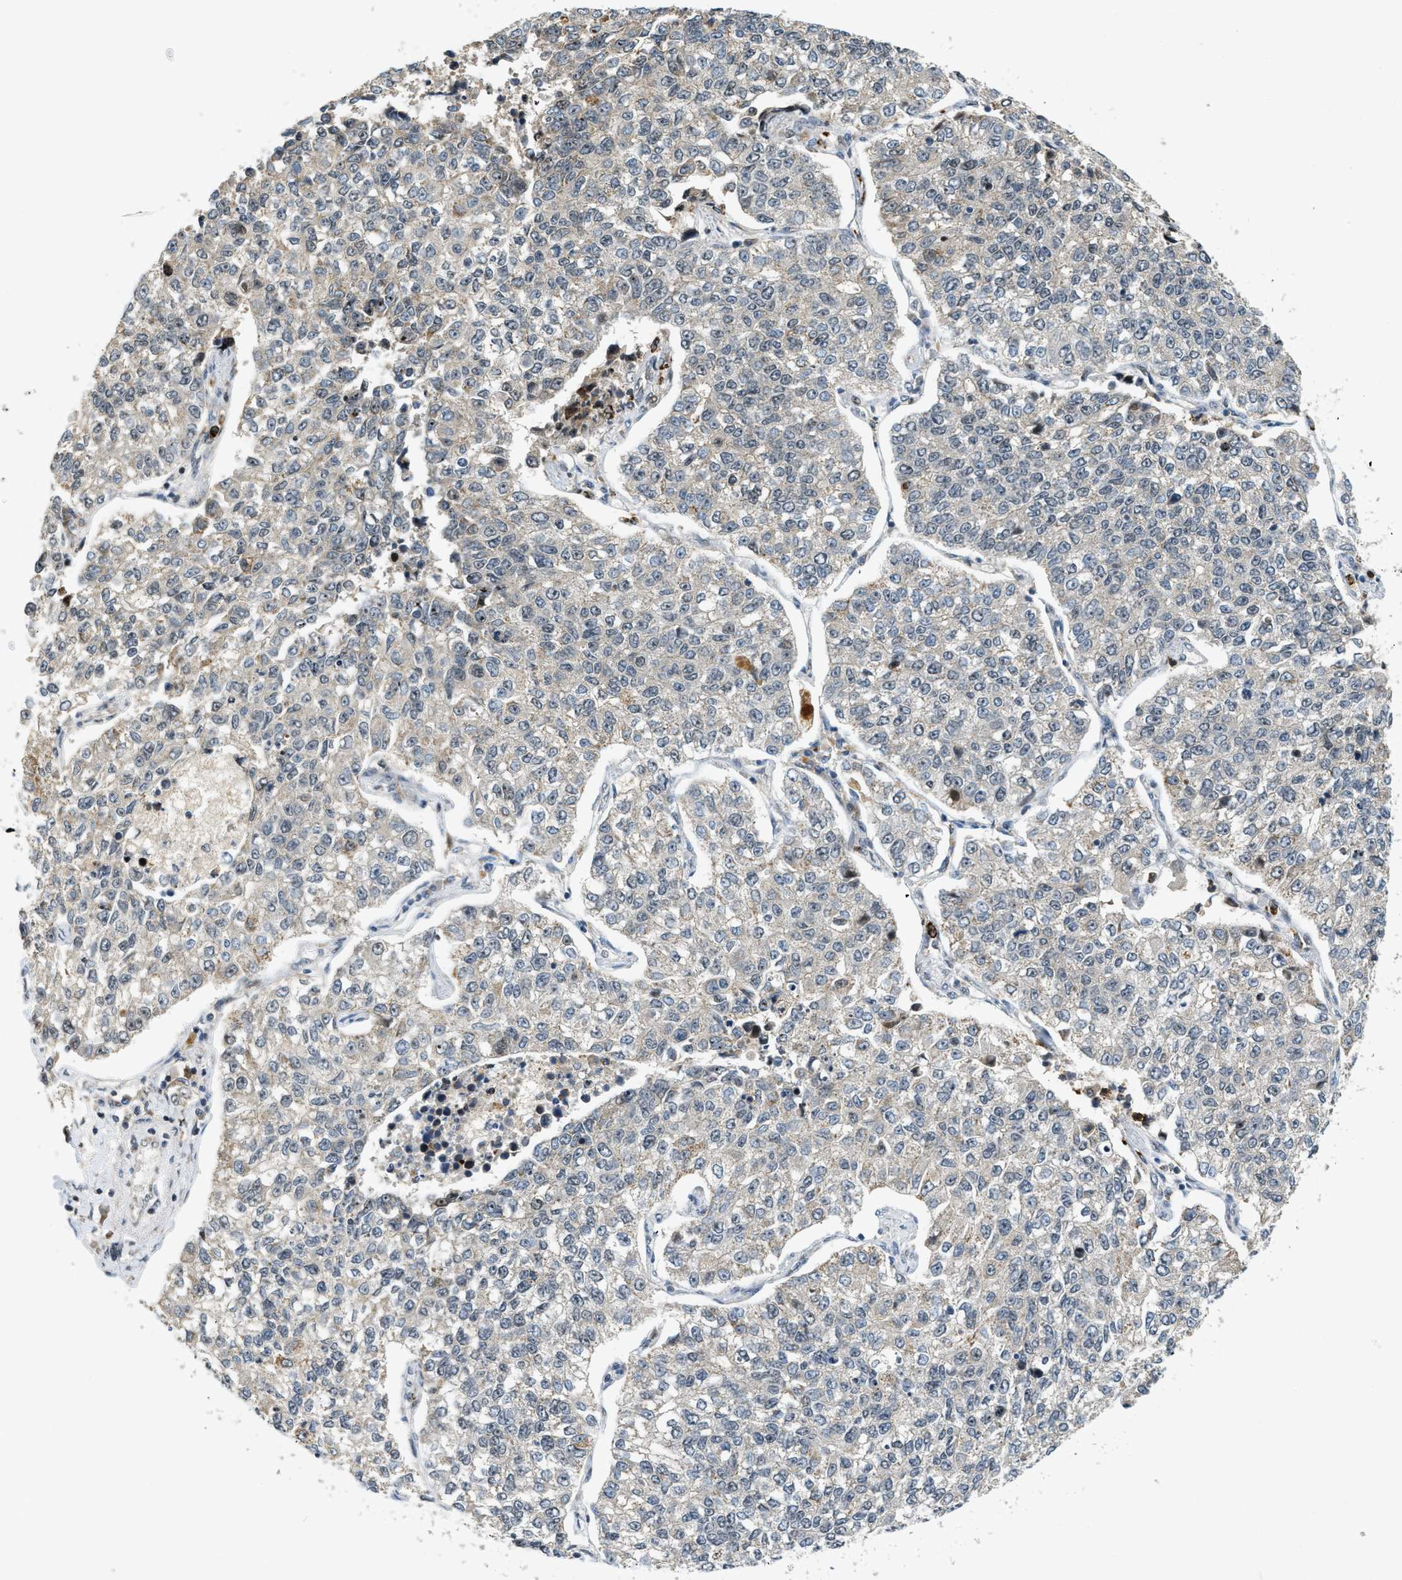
{"staining": {"intensity": "negative", "quantity": "none", "location": "none"}, "tissue": "lung cancer", "cell_type": "Tumor cells", "image_type": "cancer", "snomed": [{"axis": "morphology", "description": "Adenocarcinoma, NOS"}, {"axis": "topography", "description": "Lung"}], "caption": "Immunohistochemistry histopathology image of lung cancer stained for a protein (brown), which displays no staining in tumor cells. (Brightfield microscopy of DAB immunohistochemistry at high magnification).", "gene": "TRAPPC14", "patient": {"sex": "male", "age": 49}}